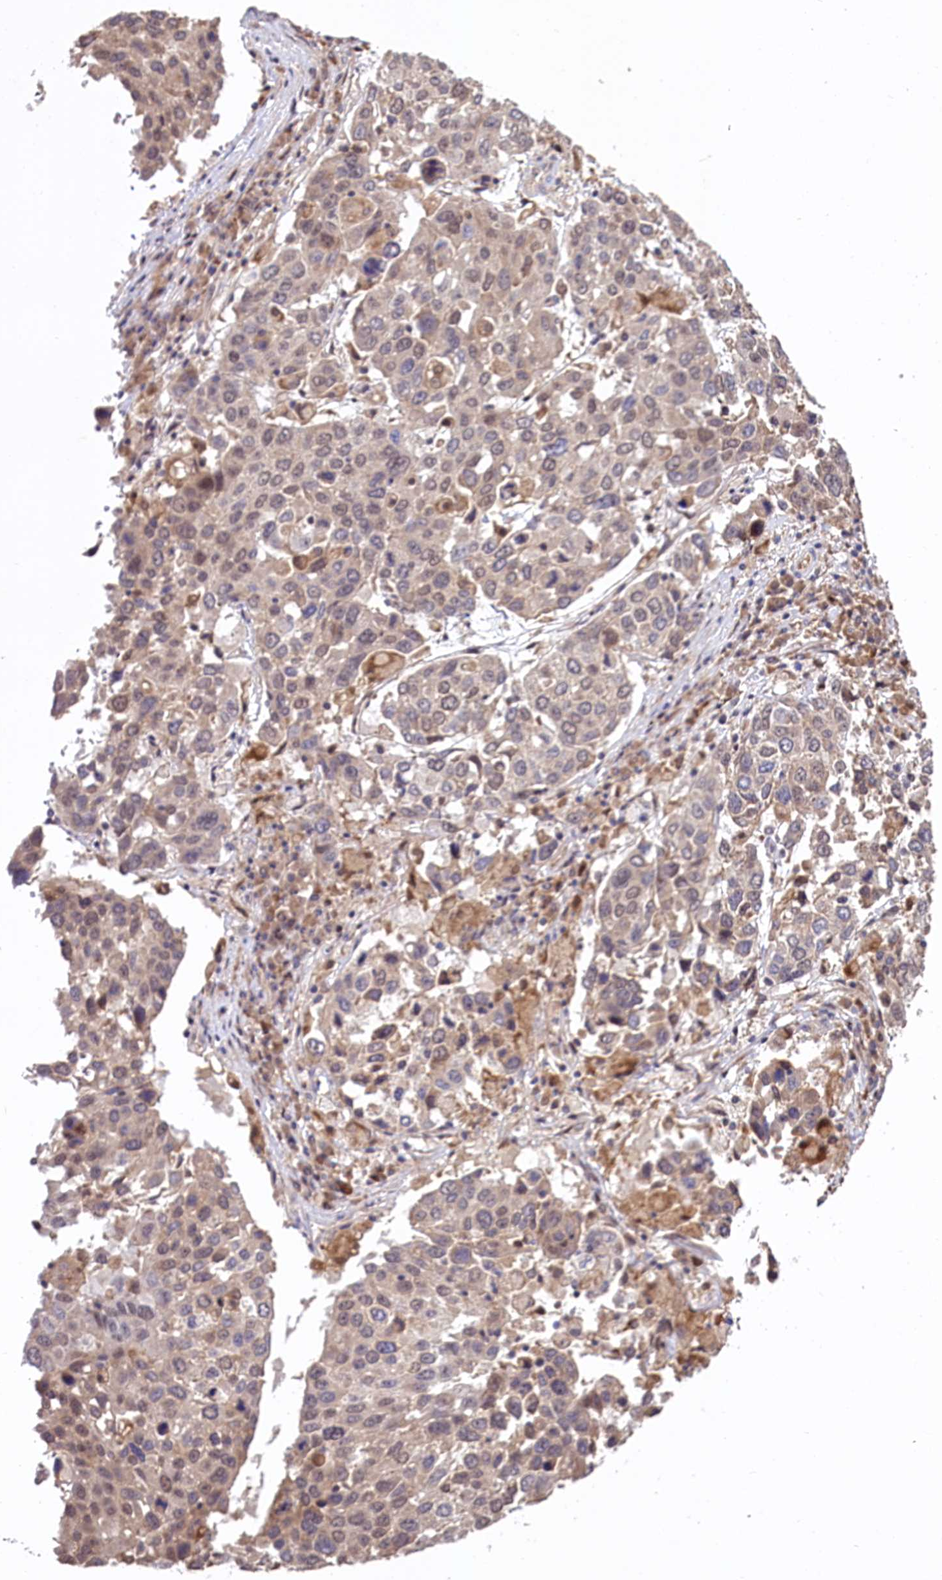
{"staining": {"intensity": "weak", "quantity": "<25%", "location": "cytoplasmic/membranous"}, "tissue": "lung cancer", "cell_type": "Tumor cells", "image_type": "cancer", "snomed": [{"axis": "morphology", "description": "Squamous cell carcinoma, NOS"}, {"axis": "topography", "description": "Lung"}], "caption": "A high-resolution micrograph shows immunohistochemistry staining of lung cancer, which displays no significant expression in tumor cells.", "gene": "UBE3A", "patient": {"sex": "male", "age": 65}}